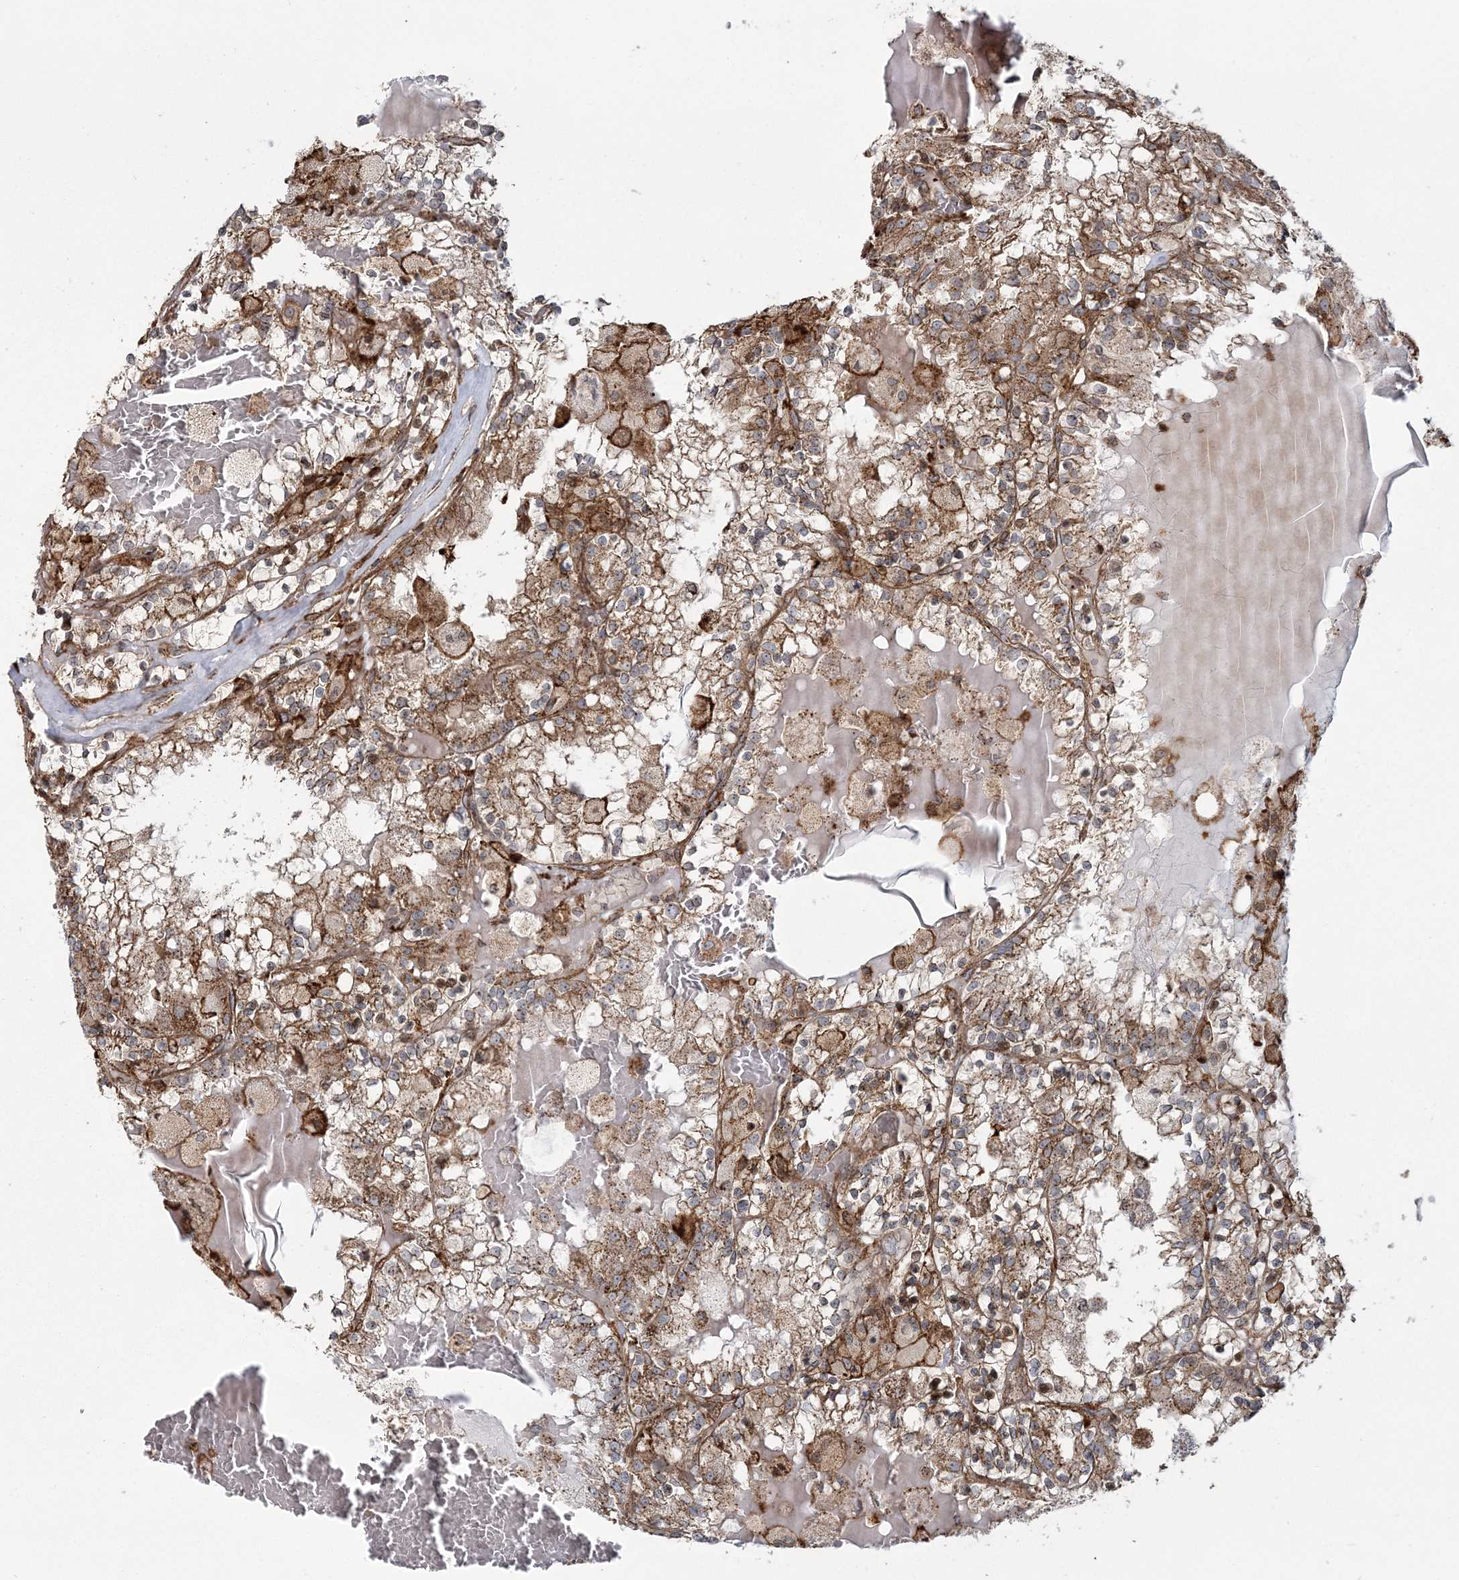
{"staining": {"intensity": "moderate", "quantity": ">75%", "location": "cytoplasmic/membranous"}, "tissue": "renal cancer", "cell_type": "Tumor cells", "image_type": "cancer", "snomed": [{"axis": "morphology", "description": "Adenocarcinoma, NOS"}, {"axis": "topography", "description": "Kidney"}], "caption": "Tumor cells exhibit medium levels of moderate cytoplasmic/membranous expression in approximately >75% of cells in adenocarcinoma (renal). (brown staining indicates protein expression, while blue staining denotes nuclei).", "gene": "TRAF3IP2", "patient": {"sex": "female", "age": 56}}